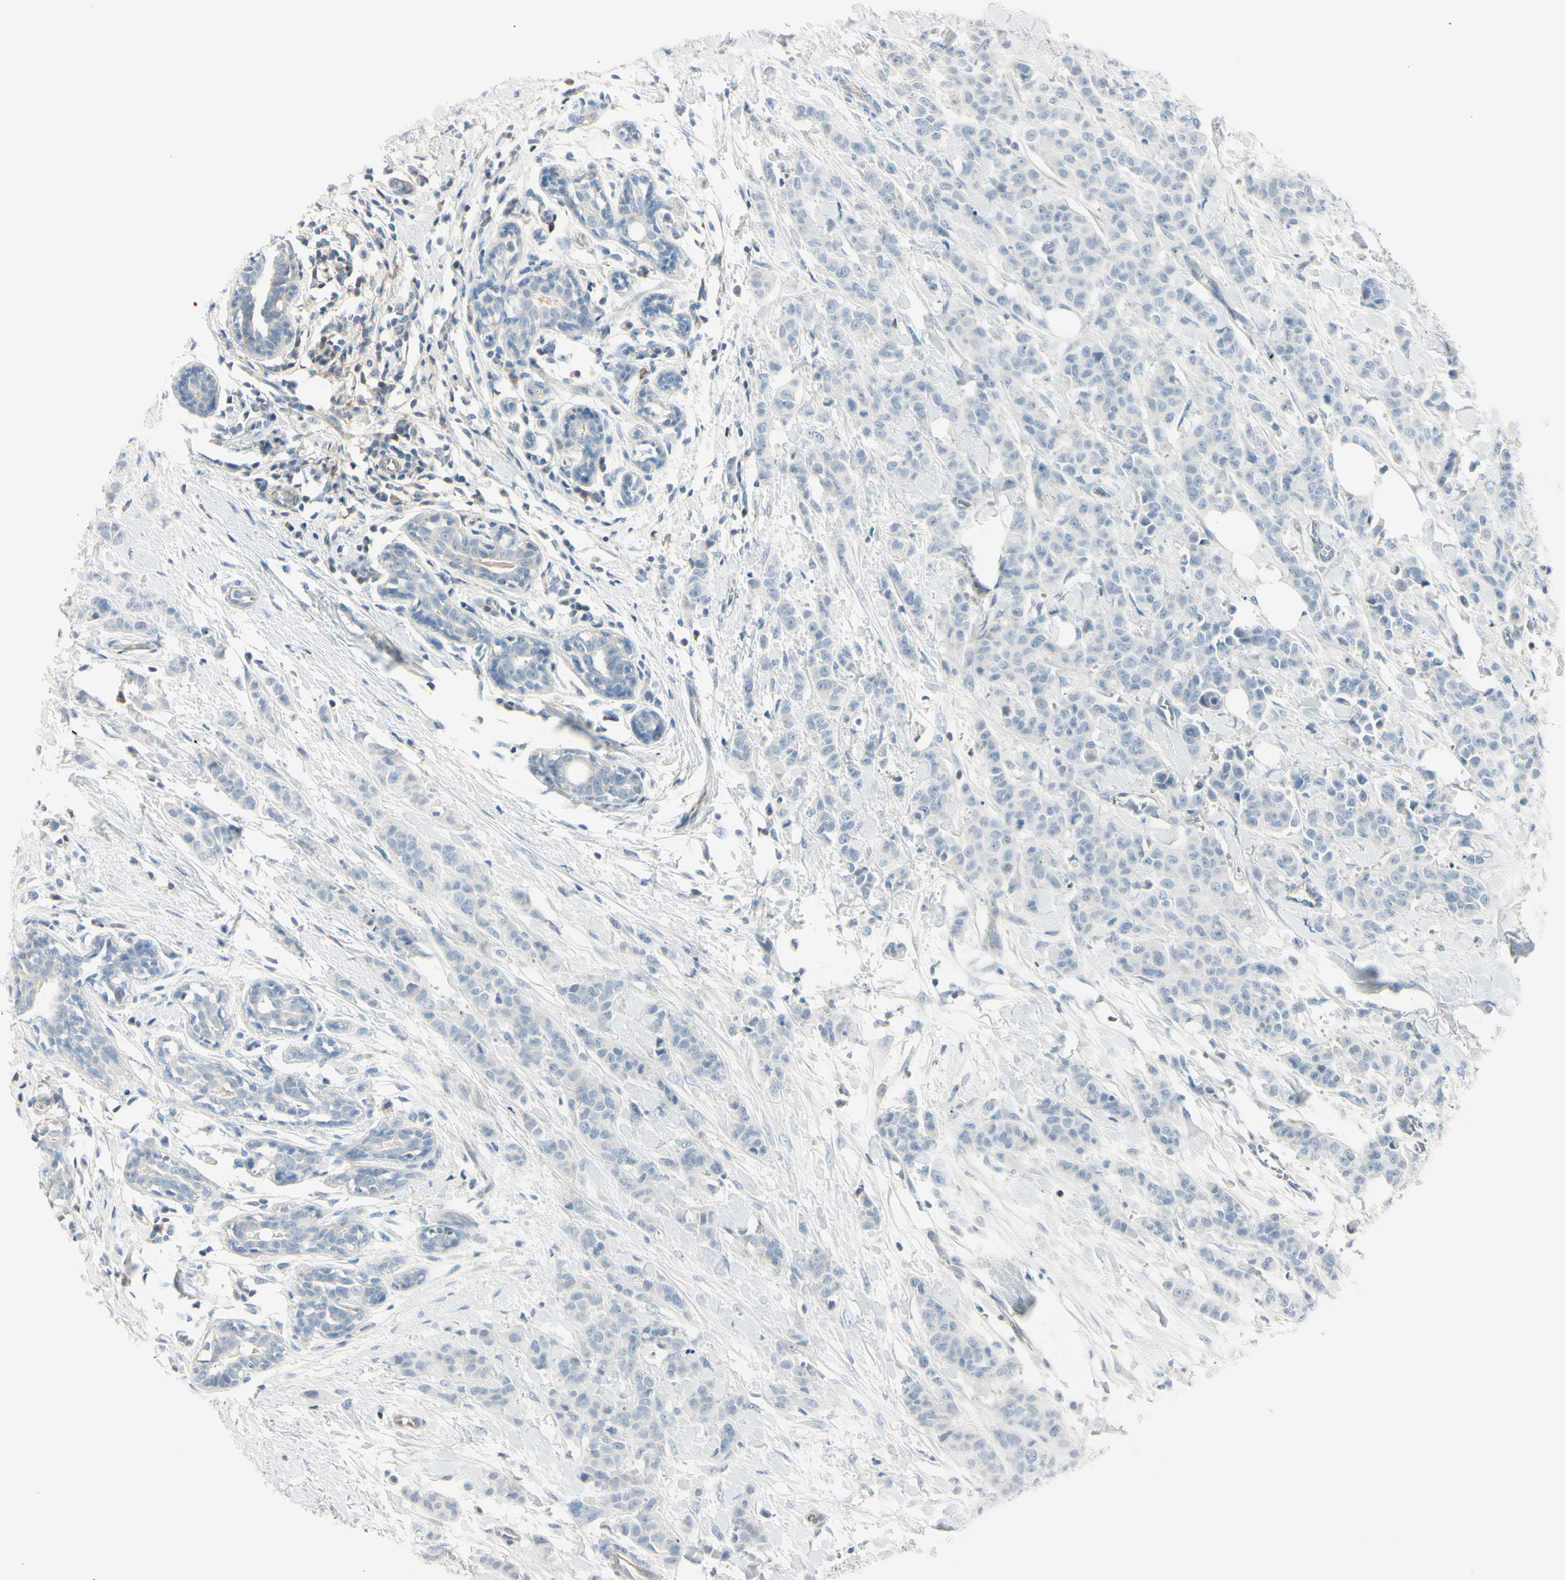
{"staining": {"intensity": "negative", "quantity": "none", "location": "none"}, "tissue": "breast cancer", "cell_type": "Tumor cells", "image_type": "cancer", "snomed": [{"axis": "morphology", "description": "Normal tissue, NOS"}, {"axis": "morphology", "description": "Duct carcinoma"}, {"axis": "topography", "description": "Breast"}], "caption": "Immunohistochemistry (IHC) of human invasive ductal carcinoma (breast) shows no positivity in tumor cells.", "gene": "ASB9", "patient": {"sex": "female", "age": 40}}